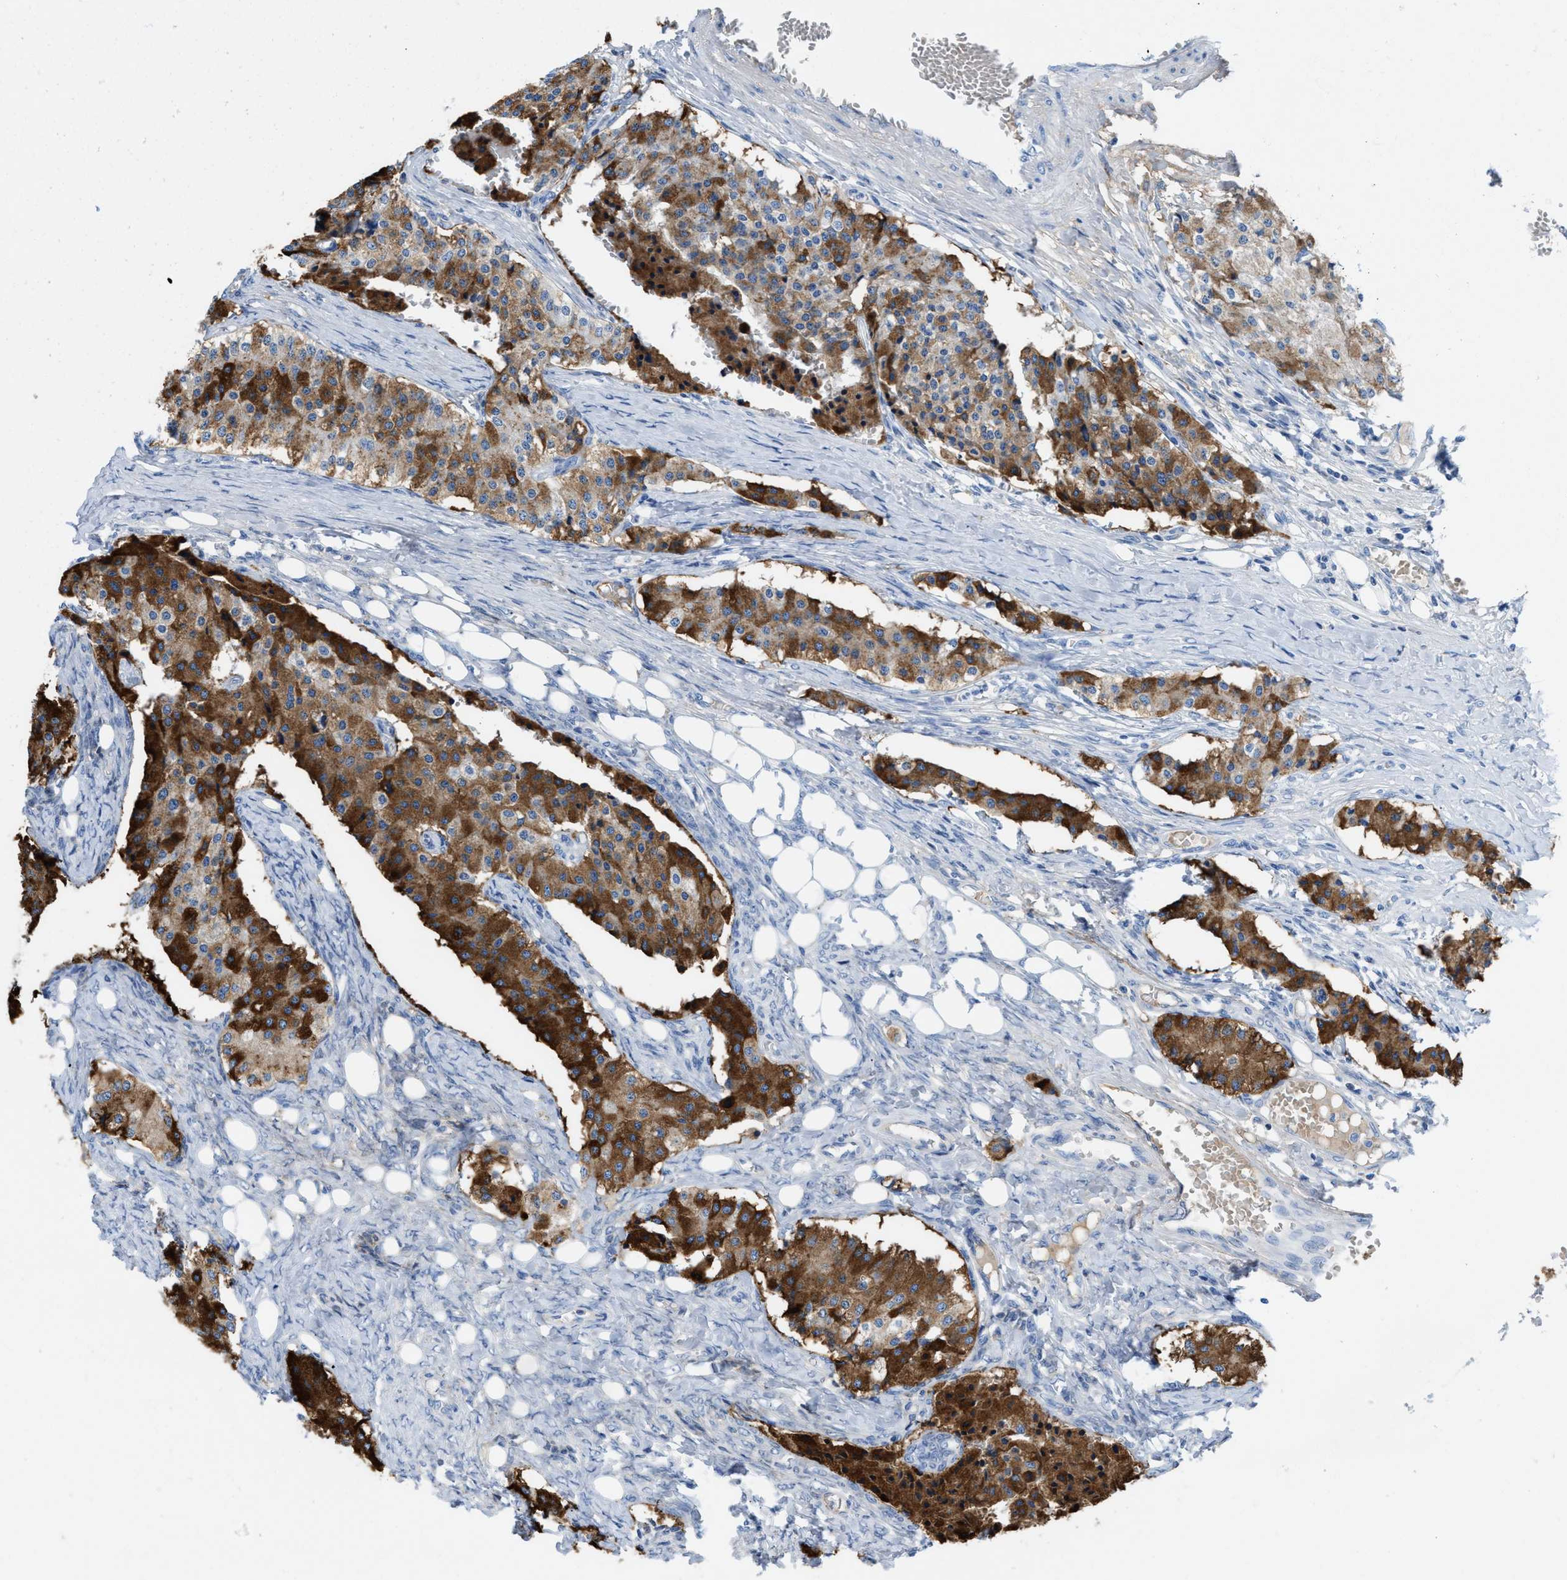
{"staining": {"intensity": "strong", "quantity": ">75%", "location": "cytoplasmic/membranous"}, "tissue": "carcinoid", "cell_type": "Tumor cells", "image_type": "cancer", "snomed": [{"axis": "morphology", "description": "Carcinoid, malignant, NOS"}, {"axis": "topography", "description": "Colon"}], "caption": "The photomicrograph exhibits a brown stain indicating the presence of a protein in the cytoplasmic/membranous of tumor cells in carcinoid.", "gene": "ANKFN1", "patient": {"sex": "female", "age": 52}}